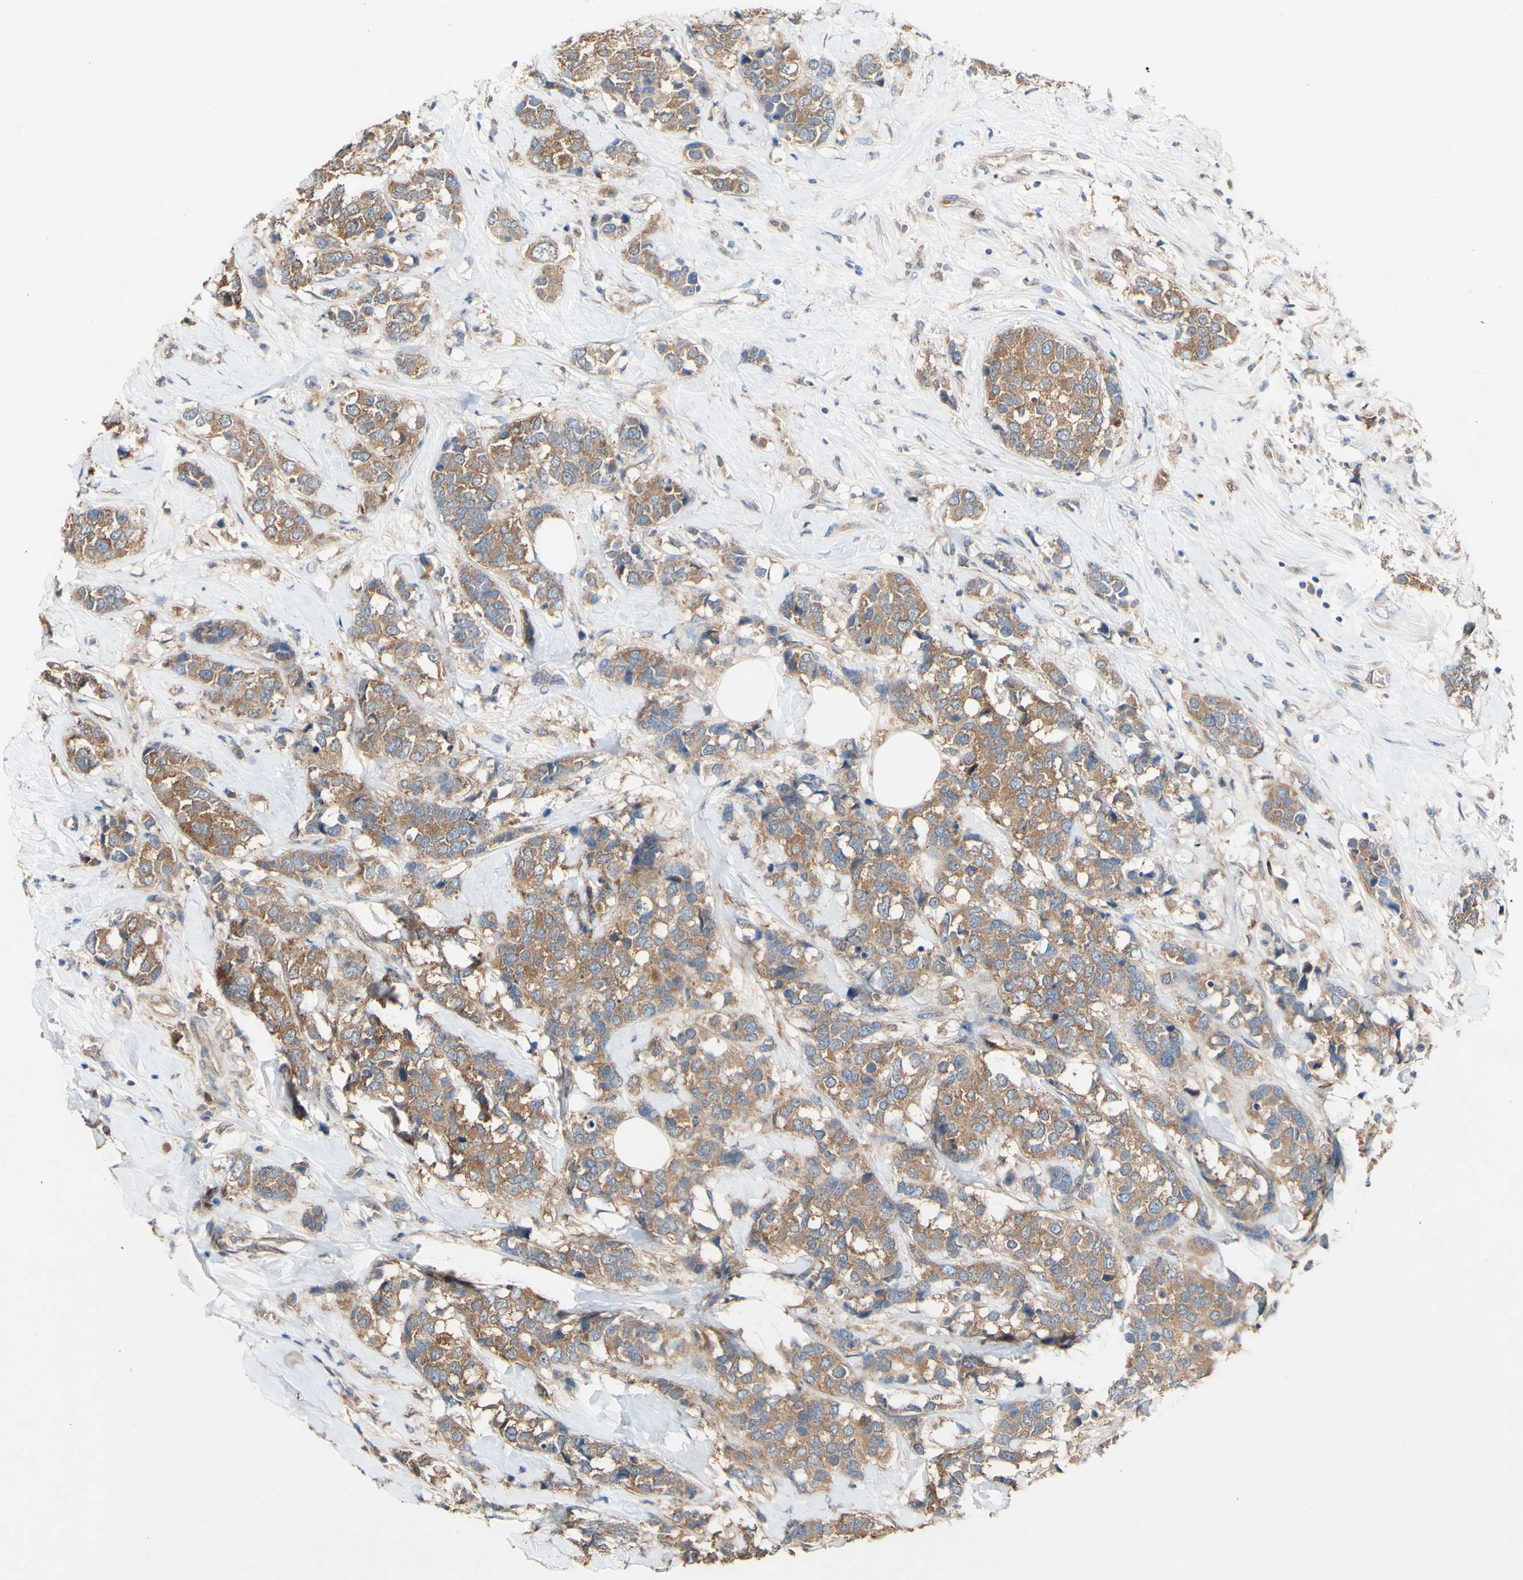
{"staining": {"intensity": "moderate", "quantity": ">75%", "location": "cytoplasmic/membranous"}, "tissue": "breast cancer", "cell_type": "Tumor cells", "image_type": "cancer", "snomed": [{"axis": "morphology", "description": "Lobular carcinoma"}, {"axis": "topography", "description": "Breast"}], "caption": "Moderate cytoplasmic/membranous positivity for a protein is present in approximately >75% of tumor cells of breast lobular carcinoma using immunohistochemistry (IHC).", "gene": "PDGFB", "patient": {"sex": "female", "age": 59}}